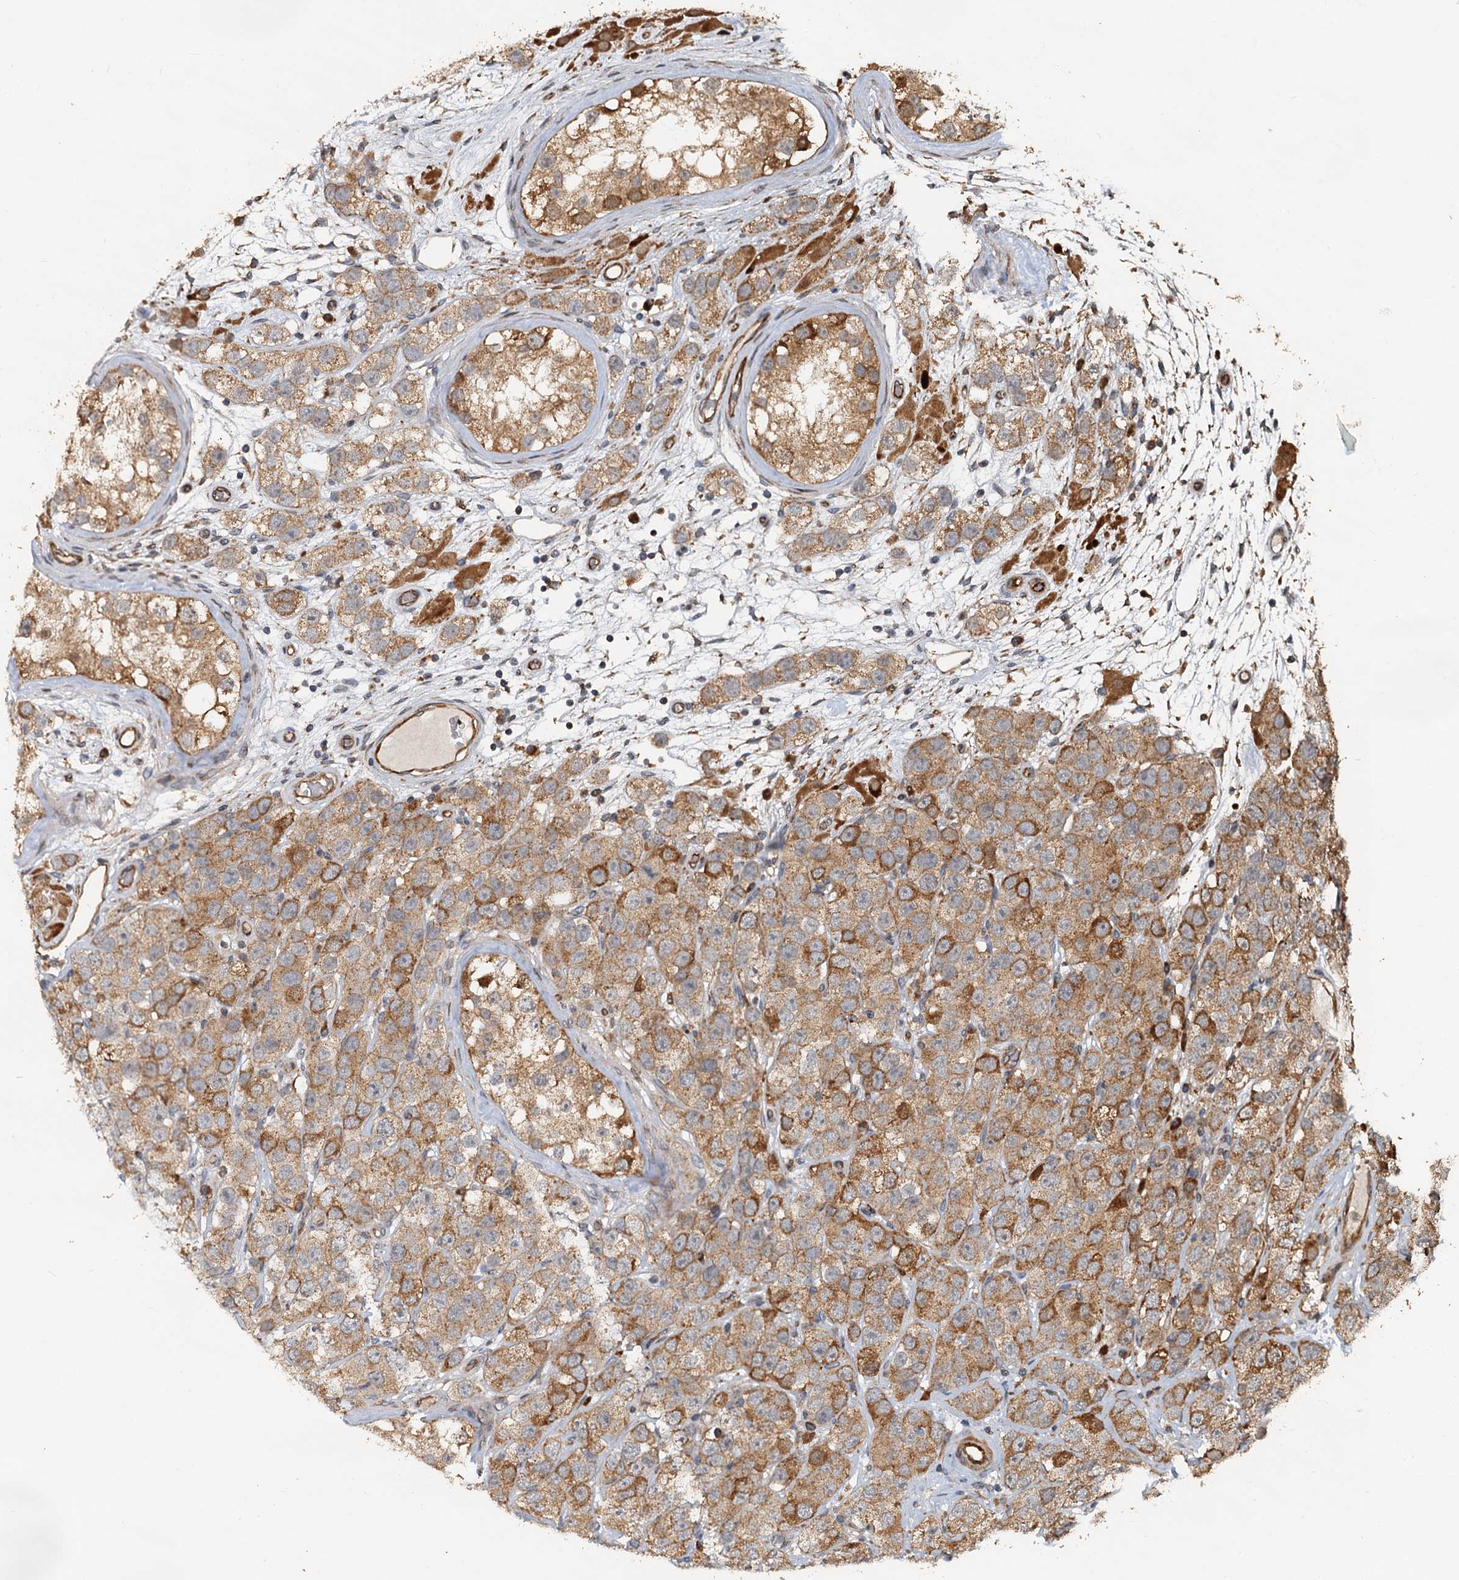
{"staining": {"intensity": "moderate", "quantity": ">75%", "location": "cytoplasmic/membranous"}, "tissue": "testis cancer", "cell_type": "Tumor cells", "image_type": "cancer", "snomed": [{"axis": "morphology", "description": "Seminoma, NOS"}, {"axis": "topography", "description": "Testis"}], "caption": "Immunohistochemistry (IHC) (DAB (3,3'-diaminobenzidine)) staining of human testis cancer (seminoma) shows moderate cytoplasmic/membranous protein expression in about >75% of tumor cells.", "gene": "LRRK2", "patient": {"sex": "male", "age": 28}}